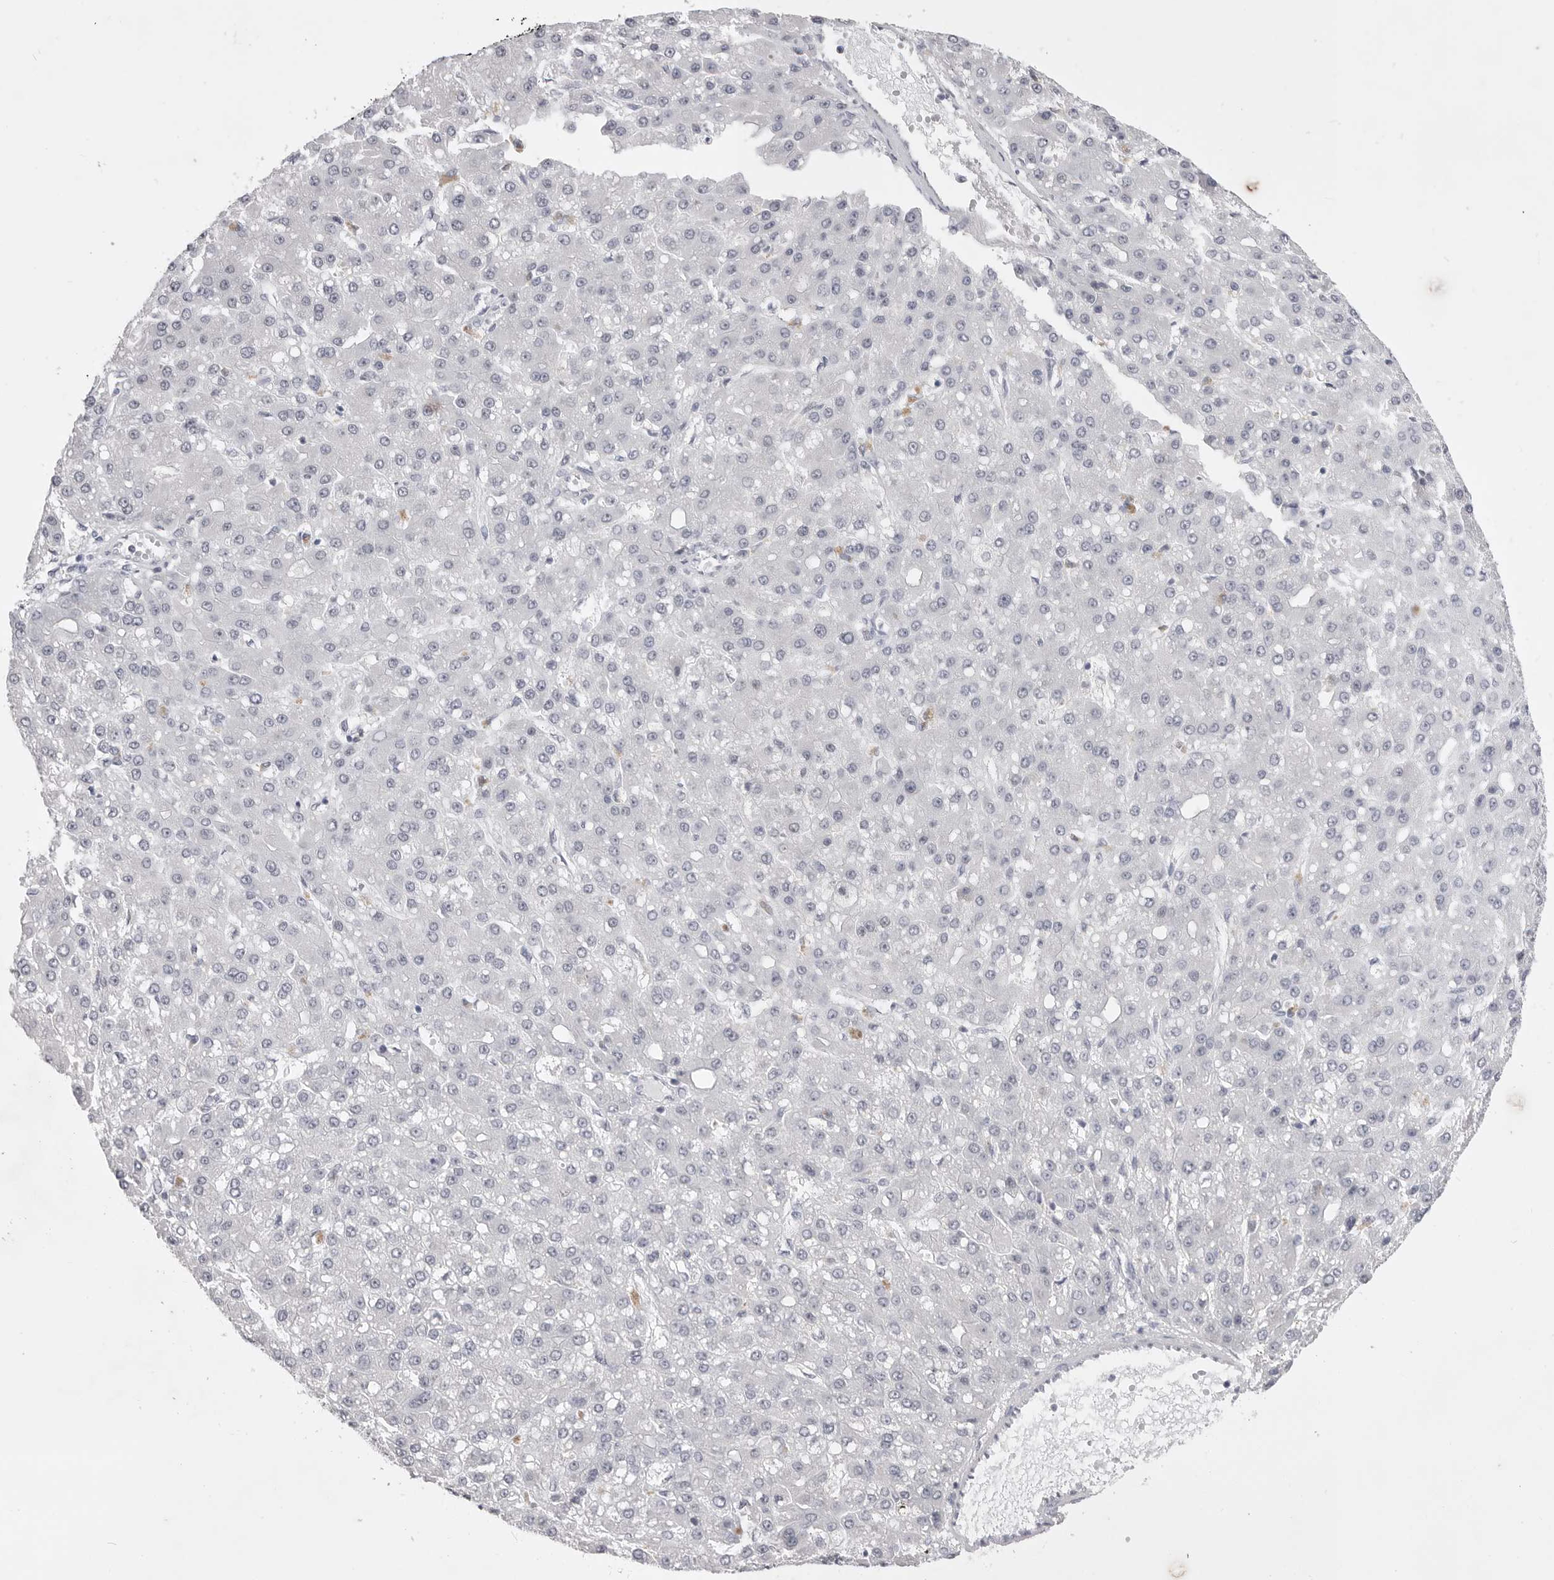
{"staining": {"intensity": "negative", "quantity": "none", "location": "none"}, "tissue": "liver cancer", "cell_type": "Tumor cells", "image_type": "cancer", "snomed": [{"axis": "morphology", "description": "Carcinoma, Hepatocellular, NOS"}, {"axis": "topography", "description": "Liver"}], "caption": "The immunohistochemistry micrograph has no significant staining in tumor cells of liver cancer (hepatocellular carcinoma) tissue.", "gene": "ZBTB7B", "patient": {"sex": "male", "age": 67}}